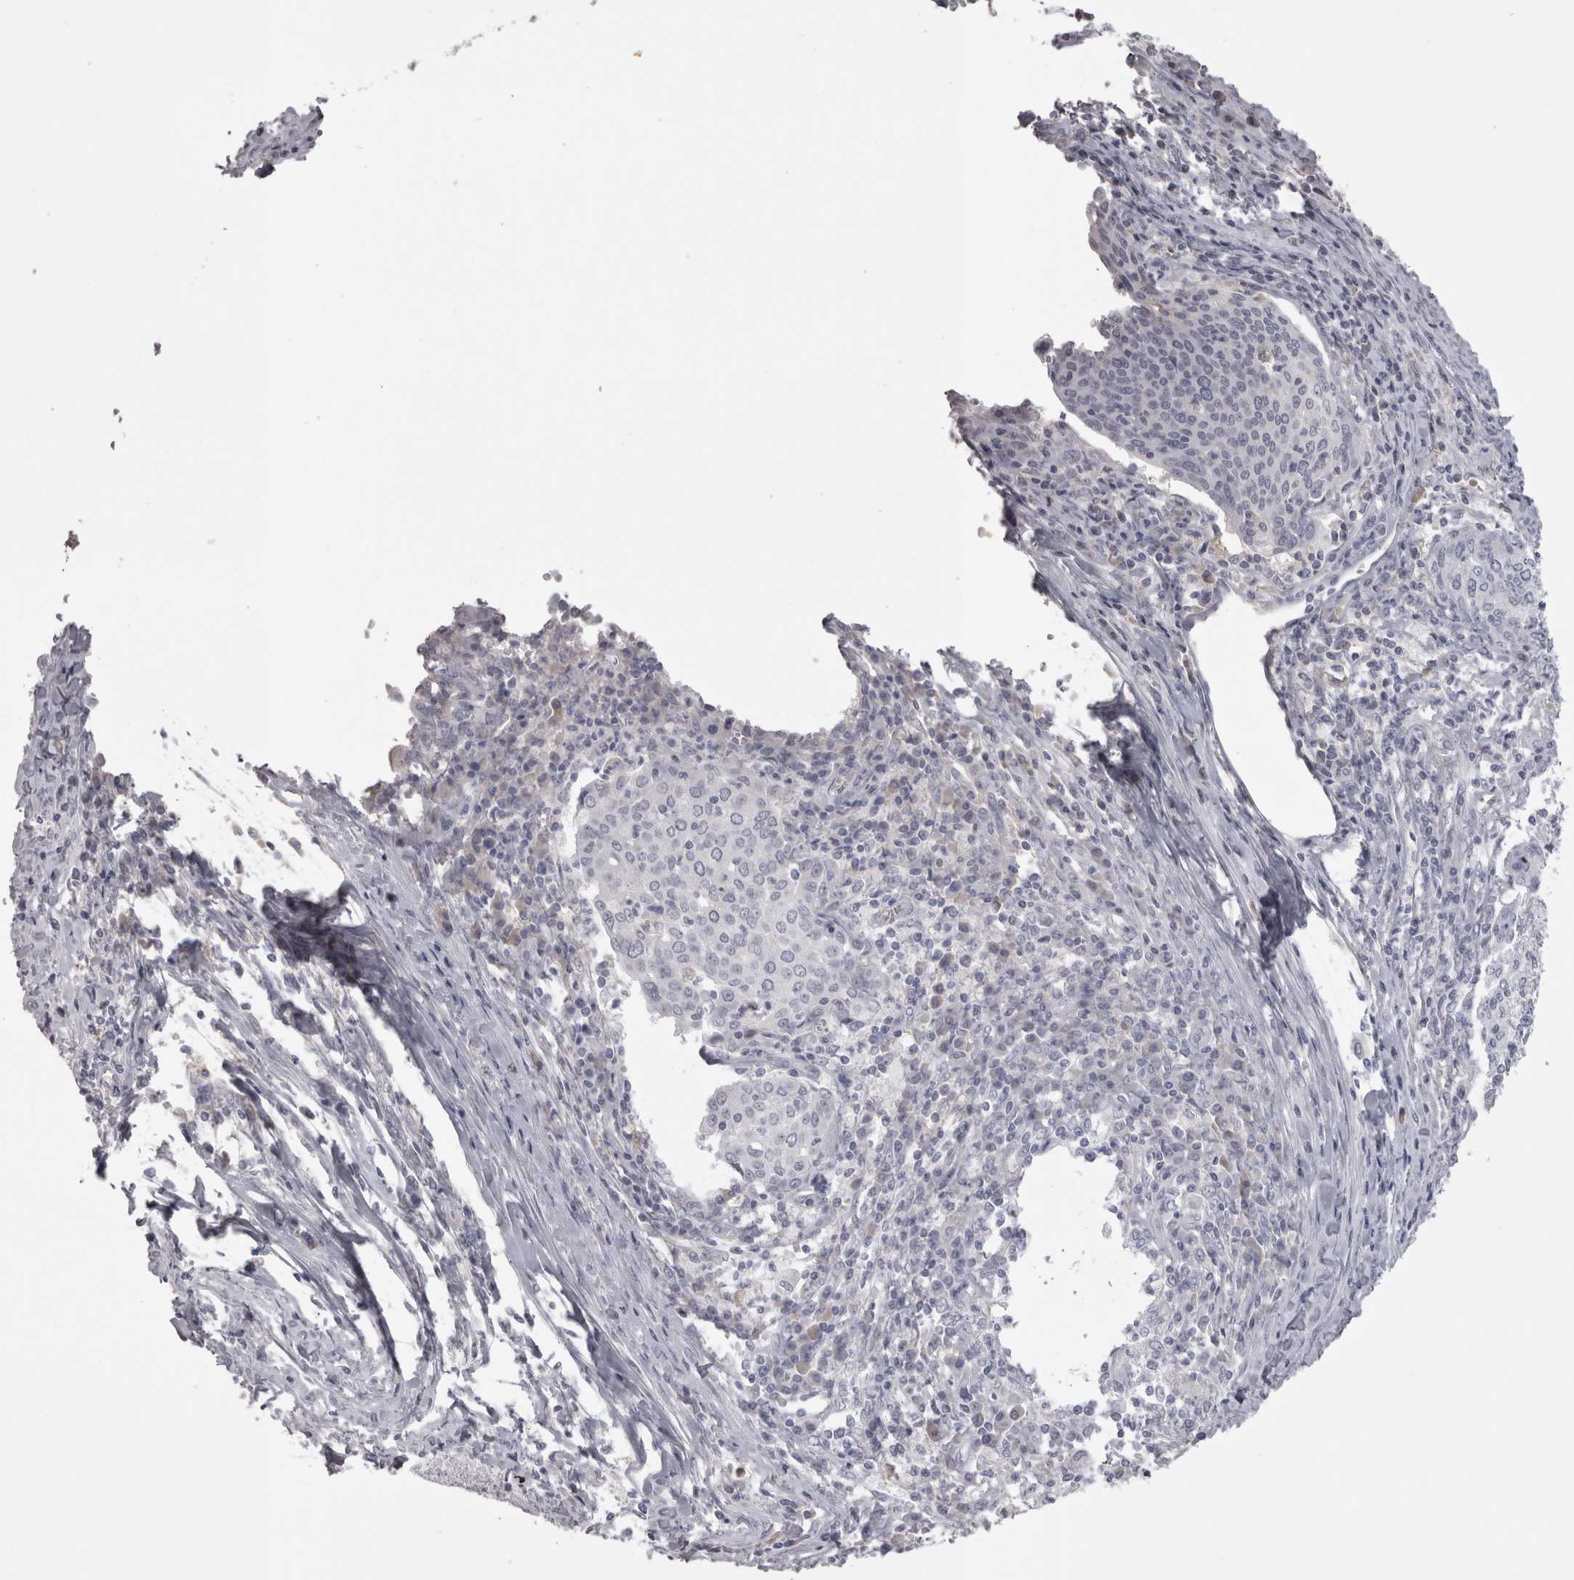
{"staining": {"intensity": "negative", "quantity": "none", "location": "none"}, "tissue": "cervical cancer", "cell_type": "Tumor cells", "image_type": "cancer", "snomed": [{"axis": "morphology", "description": "Squamous cell carcinoma, NOS"}, {"axis": "topography", "description": "Cervix"}], "caption": "An immunohistochemistry (IHC) micrograph of squamous cell carcinoma (cervical) is shown. There is no staining in tumor cells of squamous cell carcinoma (cervical).", "gene": "SAA4", "patient": {"sex": "female", "age": 40}}